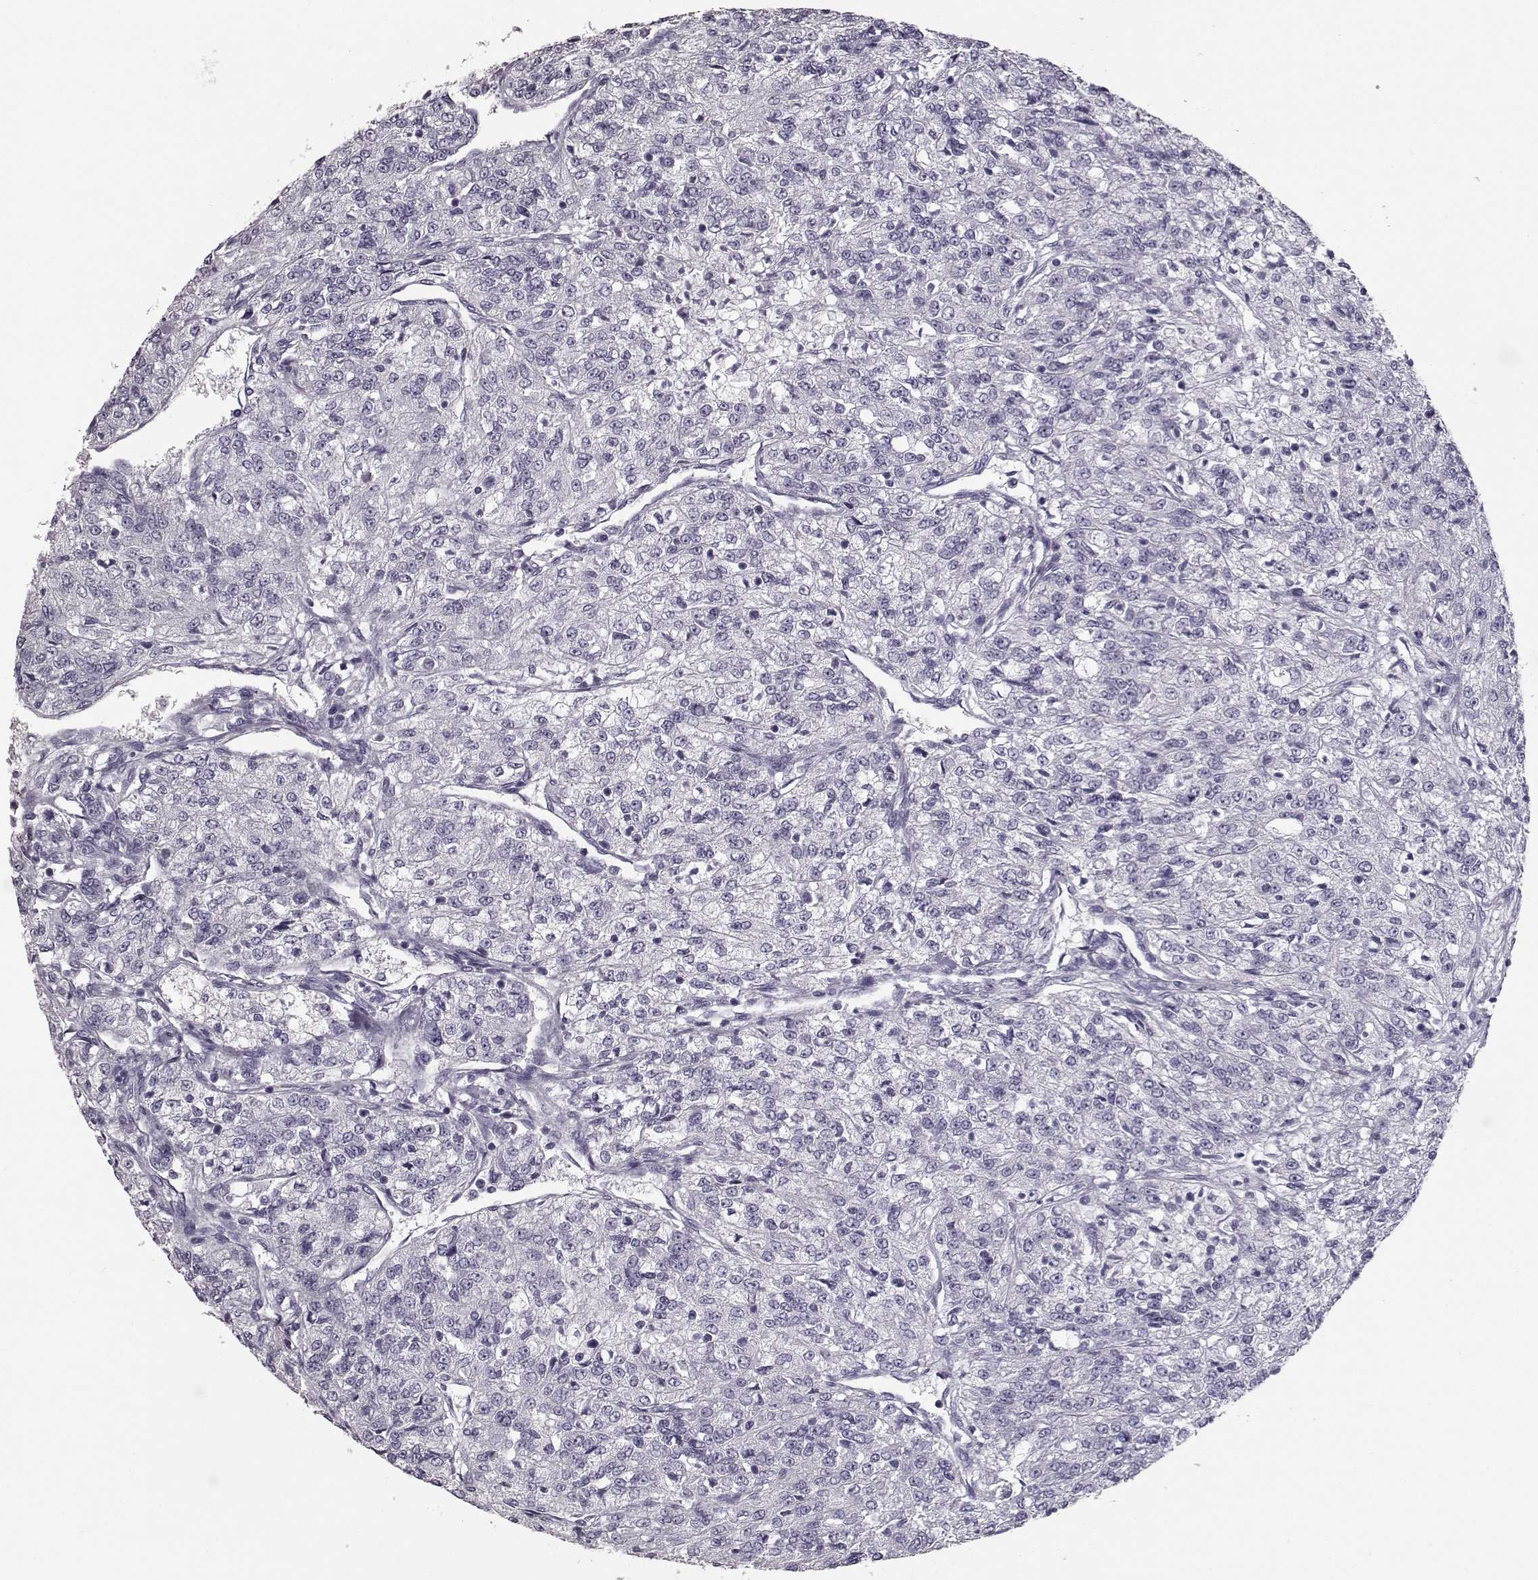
{"staining": {"intensity": "negative", "quantity": "none", "location": "none"}, "tissue": "renal cancer", "cell_type": "Tumor cells", "image_type": "cancer", "snomed": [{"axis": "morphology", "description": "Adenocarcinoma, NOS"}, {"axis": "topography", "description": "Kidney"}], "caption": "This is a histopathology image of immunohistochemistry staining of renal cancer (adenocarcinoma), which shows no positivity in tumor cells.", "gene": "CCL19", "patient": {"sex": "female", "age": 63}}